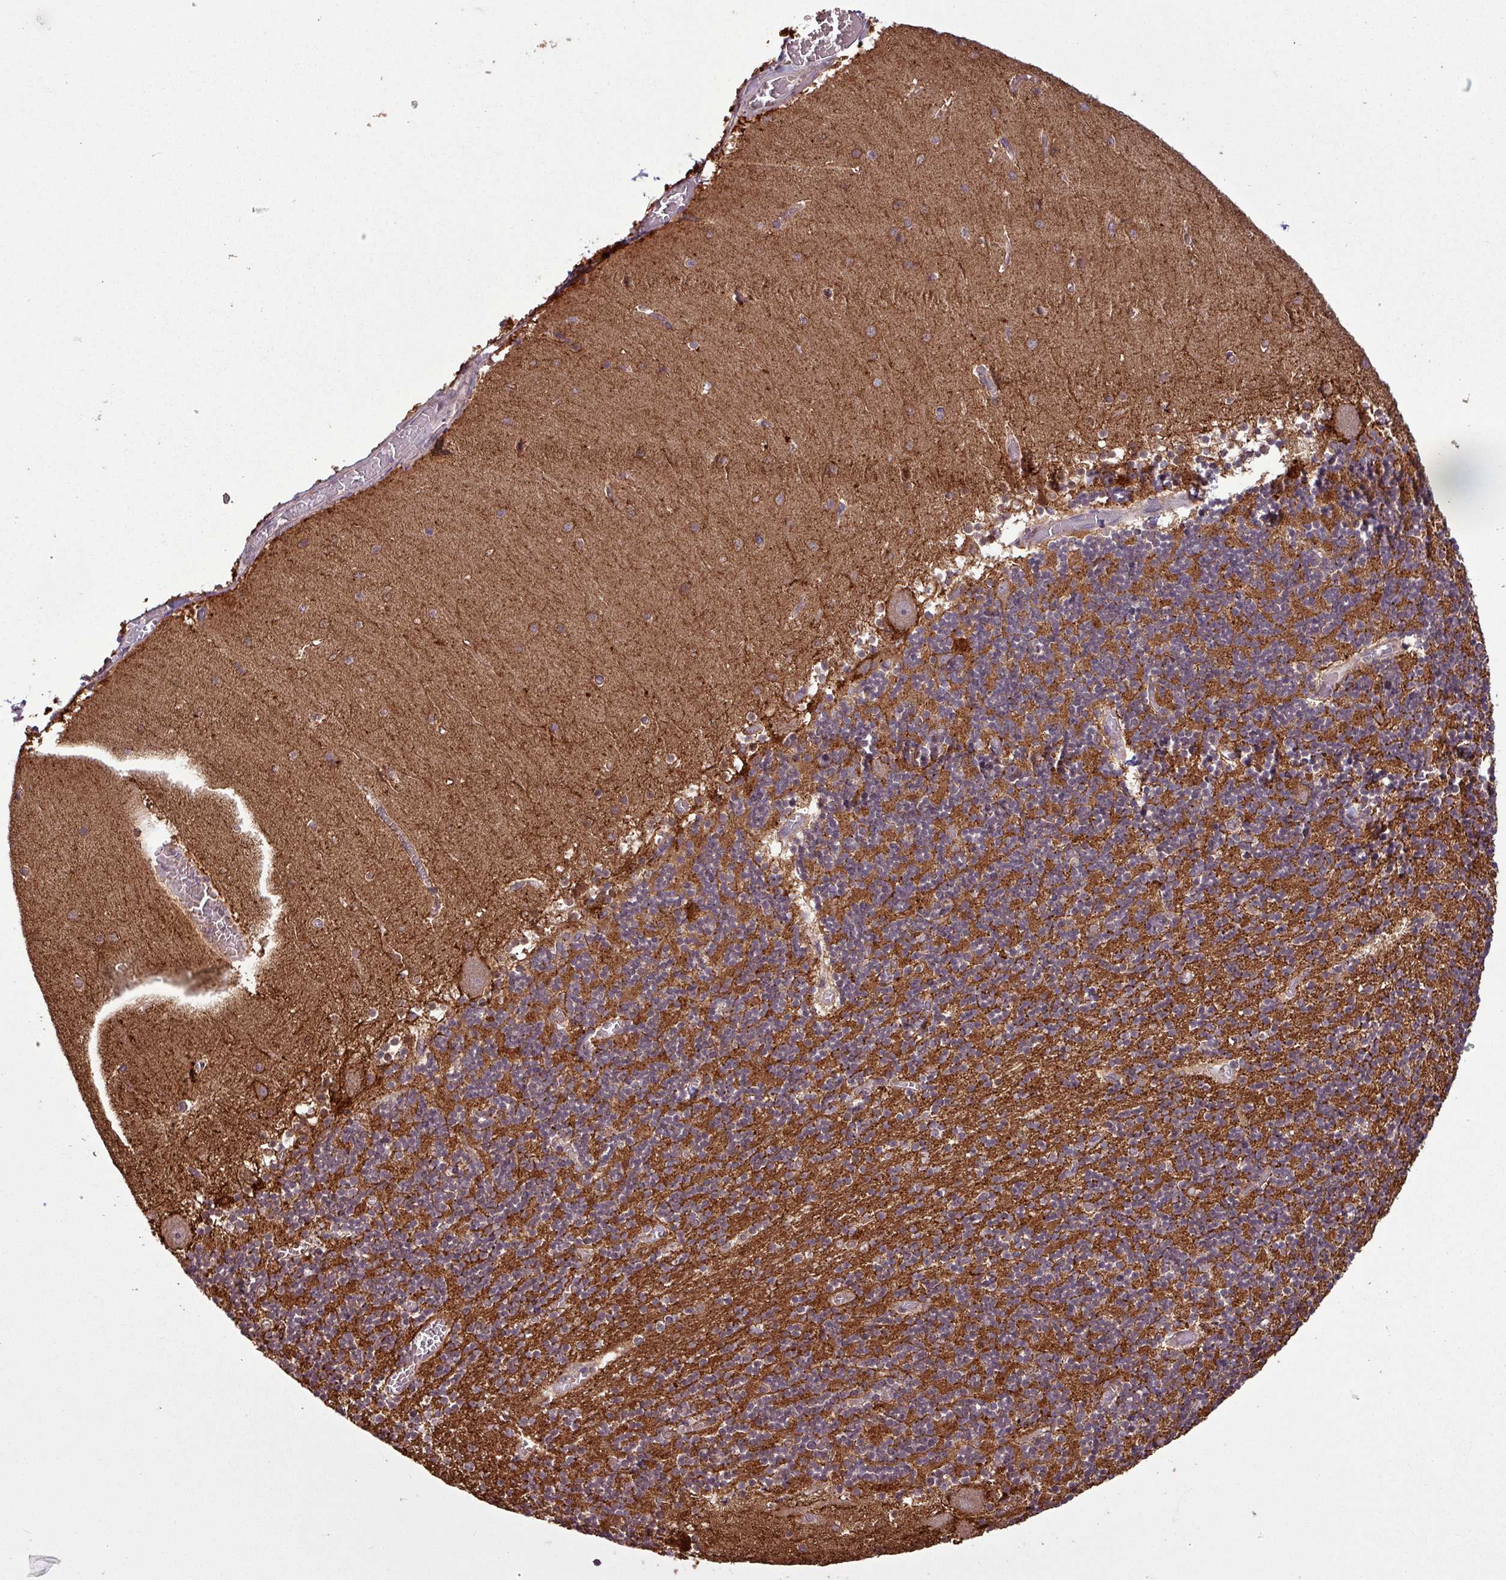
{"staining": {"intensity": "strong", "quantity": ">75%", "location": "cytoplasmic/membranous"}, "tissue": "cerebellum", "cell_type": "Cells in granular layer", "image_type": "normal", "snomed": [{"axis": "morphology", "description": "Normal tissue, NOS"}, {"axis": "topography", "description": "Cerebellum"}], "caption": "This micrograph shows IHC staining of normal human cerebellum, with high strong cytoplasmic/membranous positivity in approximately >75% of cells in granular layer.", "gene": "MCTP2", "patient": {"sex": "female", "age": 28}}